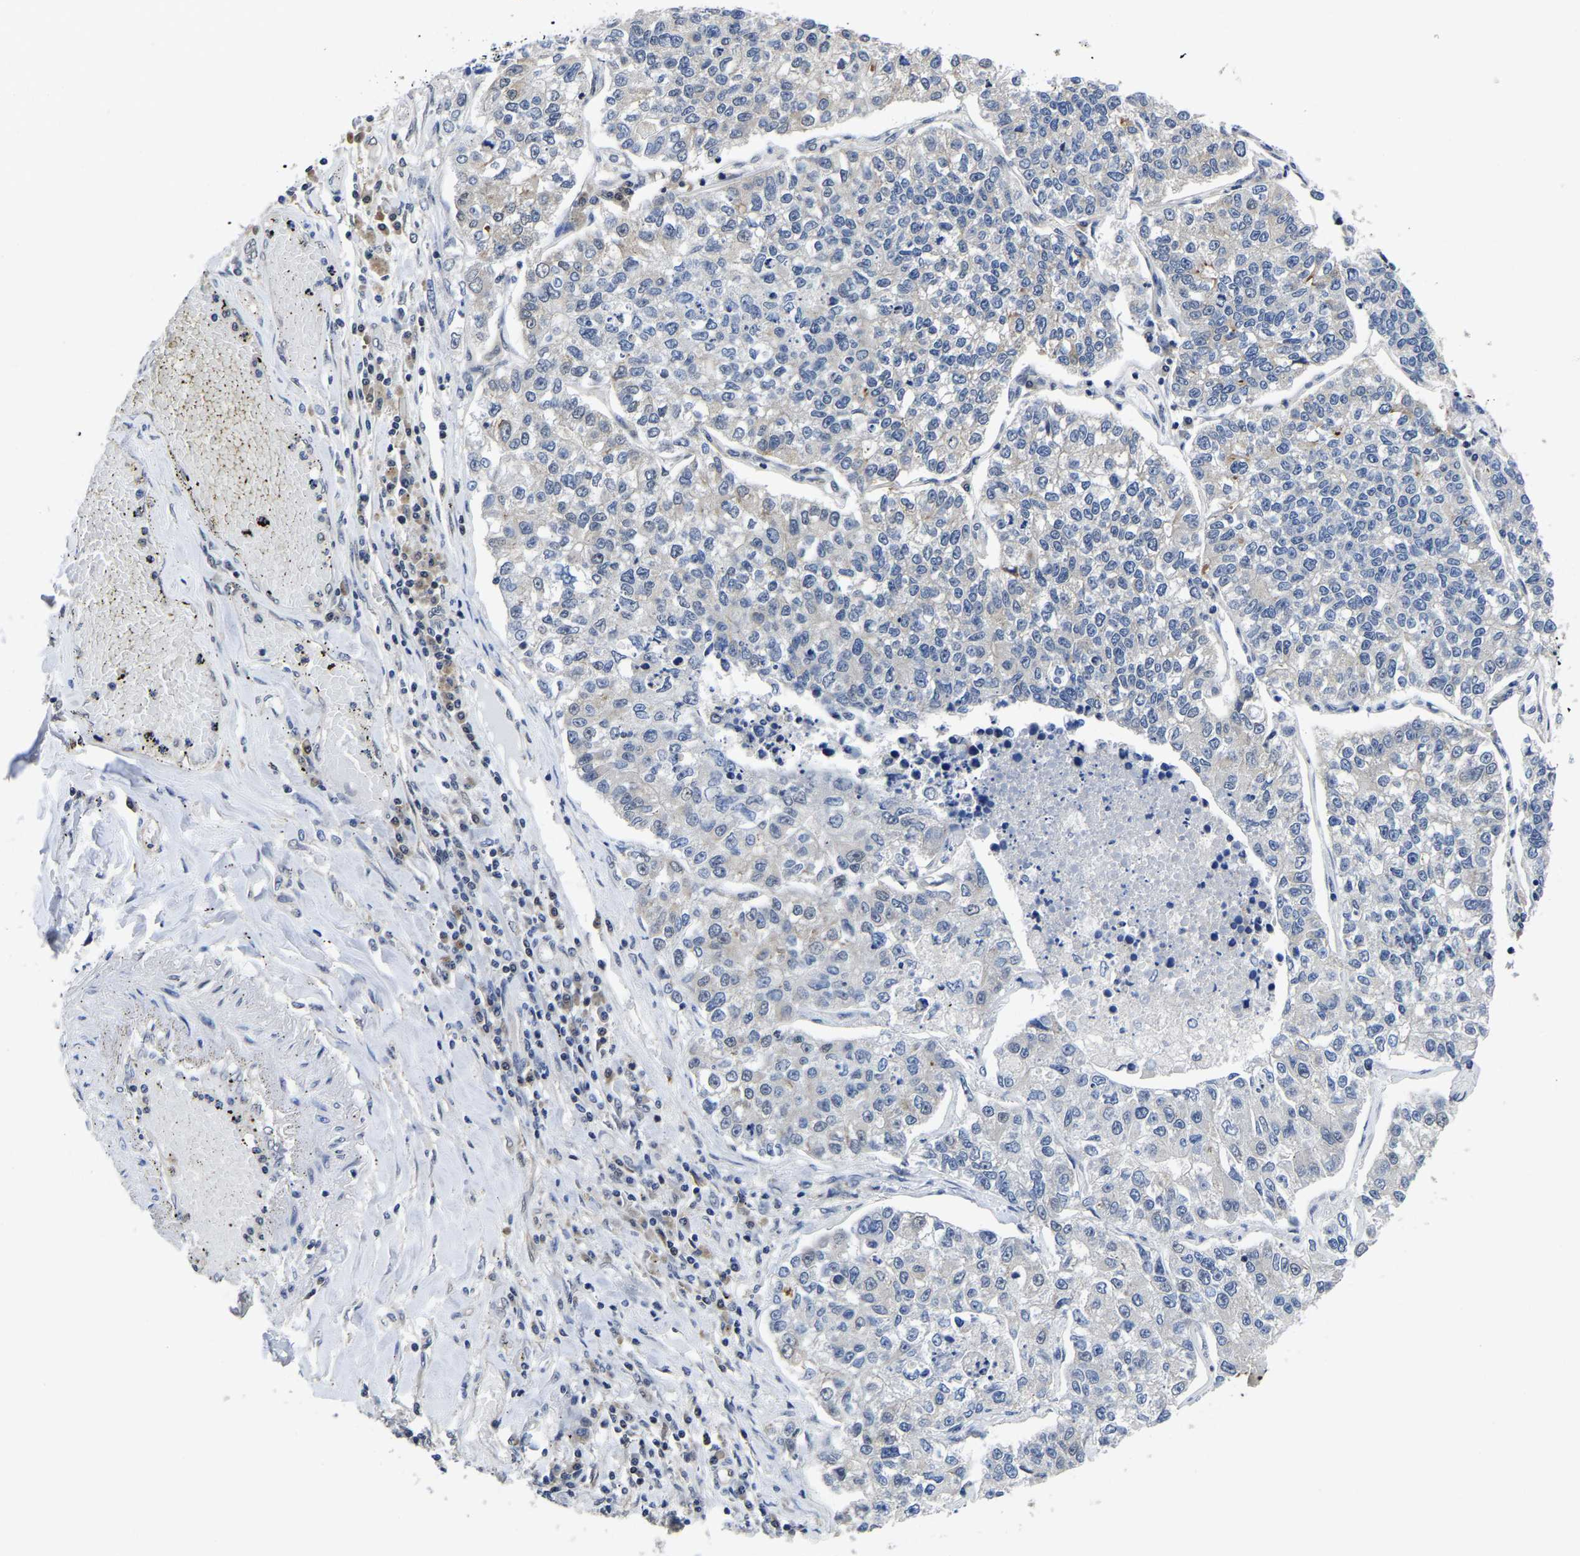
{"staining": {"intensity": "negative", "quantity": "none", "location": "none"}, "tissue": "lung cancer", "cell_type": "Tumor cells", "image_type": "cancer", "snomed": [{"axis": "morphology", "description": "Adenocarcinoma, NOS"}, {"axis": "topography", "description": "Lung"}], "caption": "DAB immunohistochemical staining of human adenocarcinoma (lung) shows no significant staining in tumor cells.", "gene": "MCOLN2", "patient": {"sex": "male", "age": 49}}